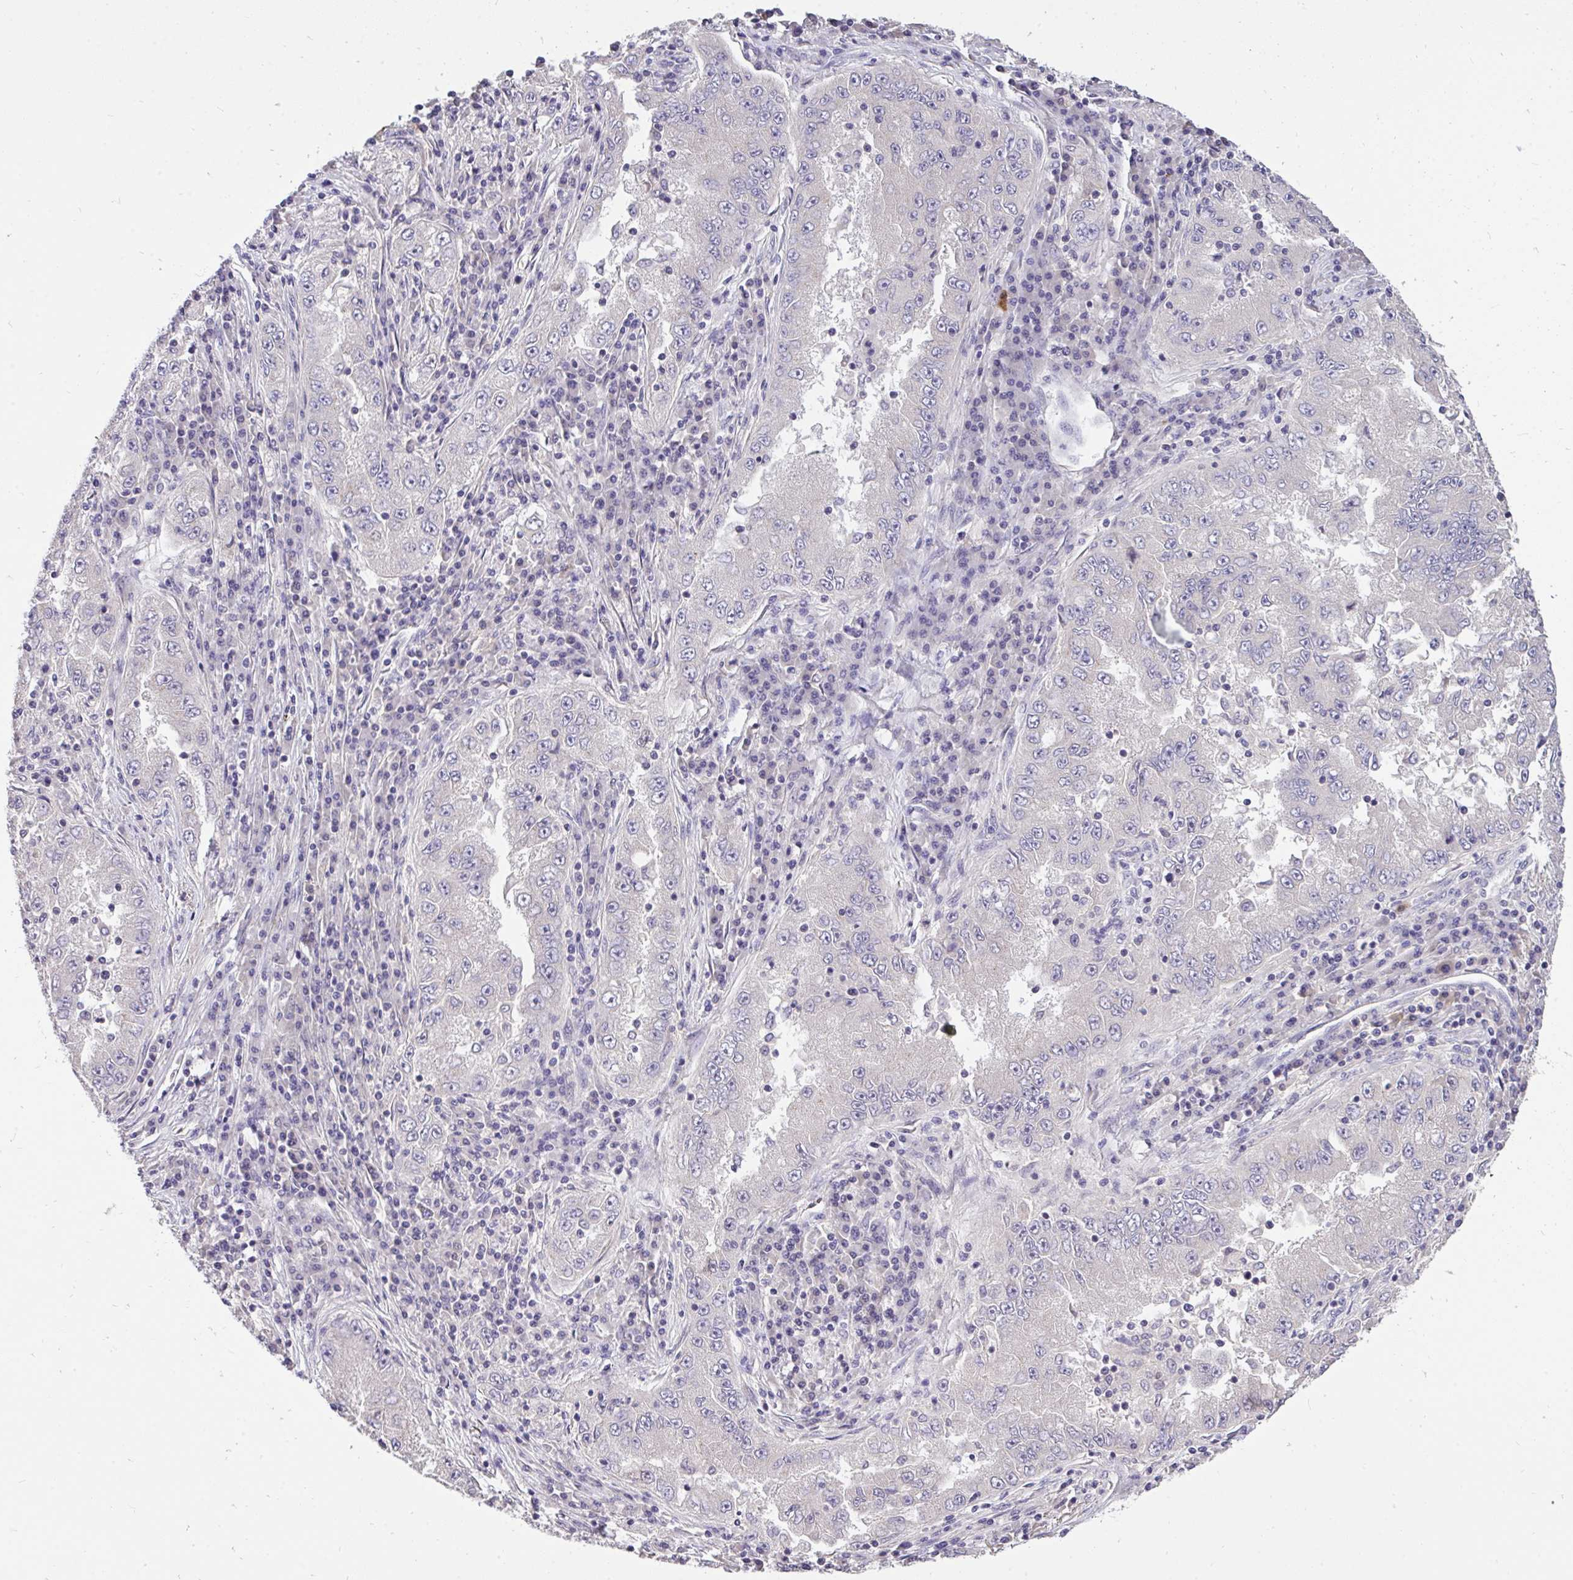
{"staining": {"intensity": "negative", "quantity": "none", "location": "none"}, "tissue": "lung cancer", "cell_type": "Tumor cells", "image_type": "cancer", "snomed": [{"axis": "morphology", "description": "Adenocarcinoma, NOS"}, {"axis": "morphology", "description": "Adenocarcinoma primary or metastatic"}, {"axis": "topography", "description": "Lung"}], "caption": "IHC micrograph of lung cancer stained for a protein (brown), which displays no expression in tumor cells. (Stains: DAB (3,3'-diaminobenzidine) immunohistochemistry with hematoxylin counter stain, Microscopy: brightfield microscopy at high magnification).", "gene": "C19orf54", "patient": {"sex": "male", "age": 74}}